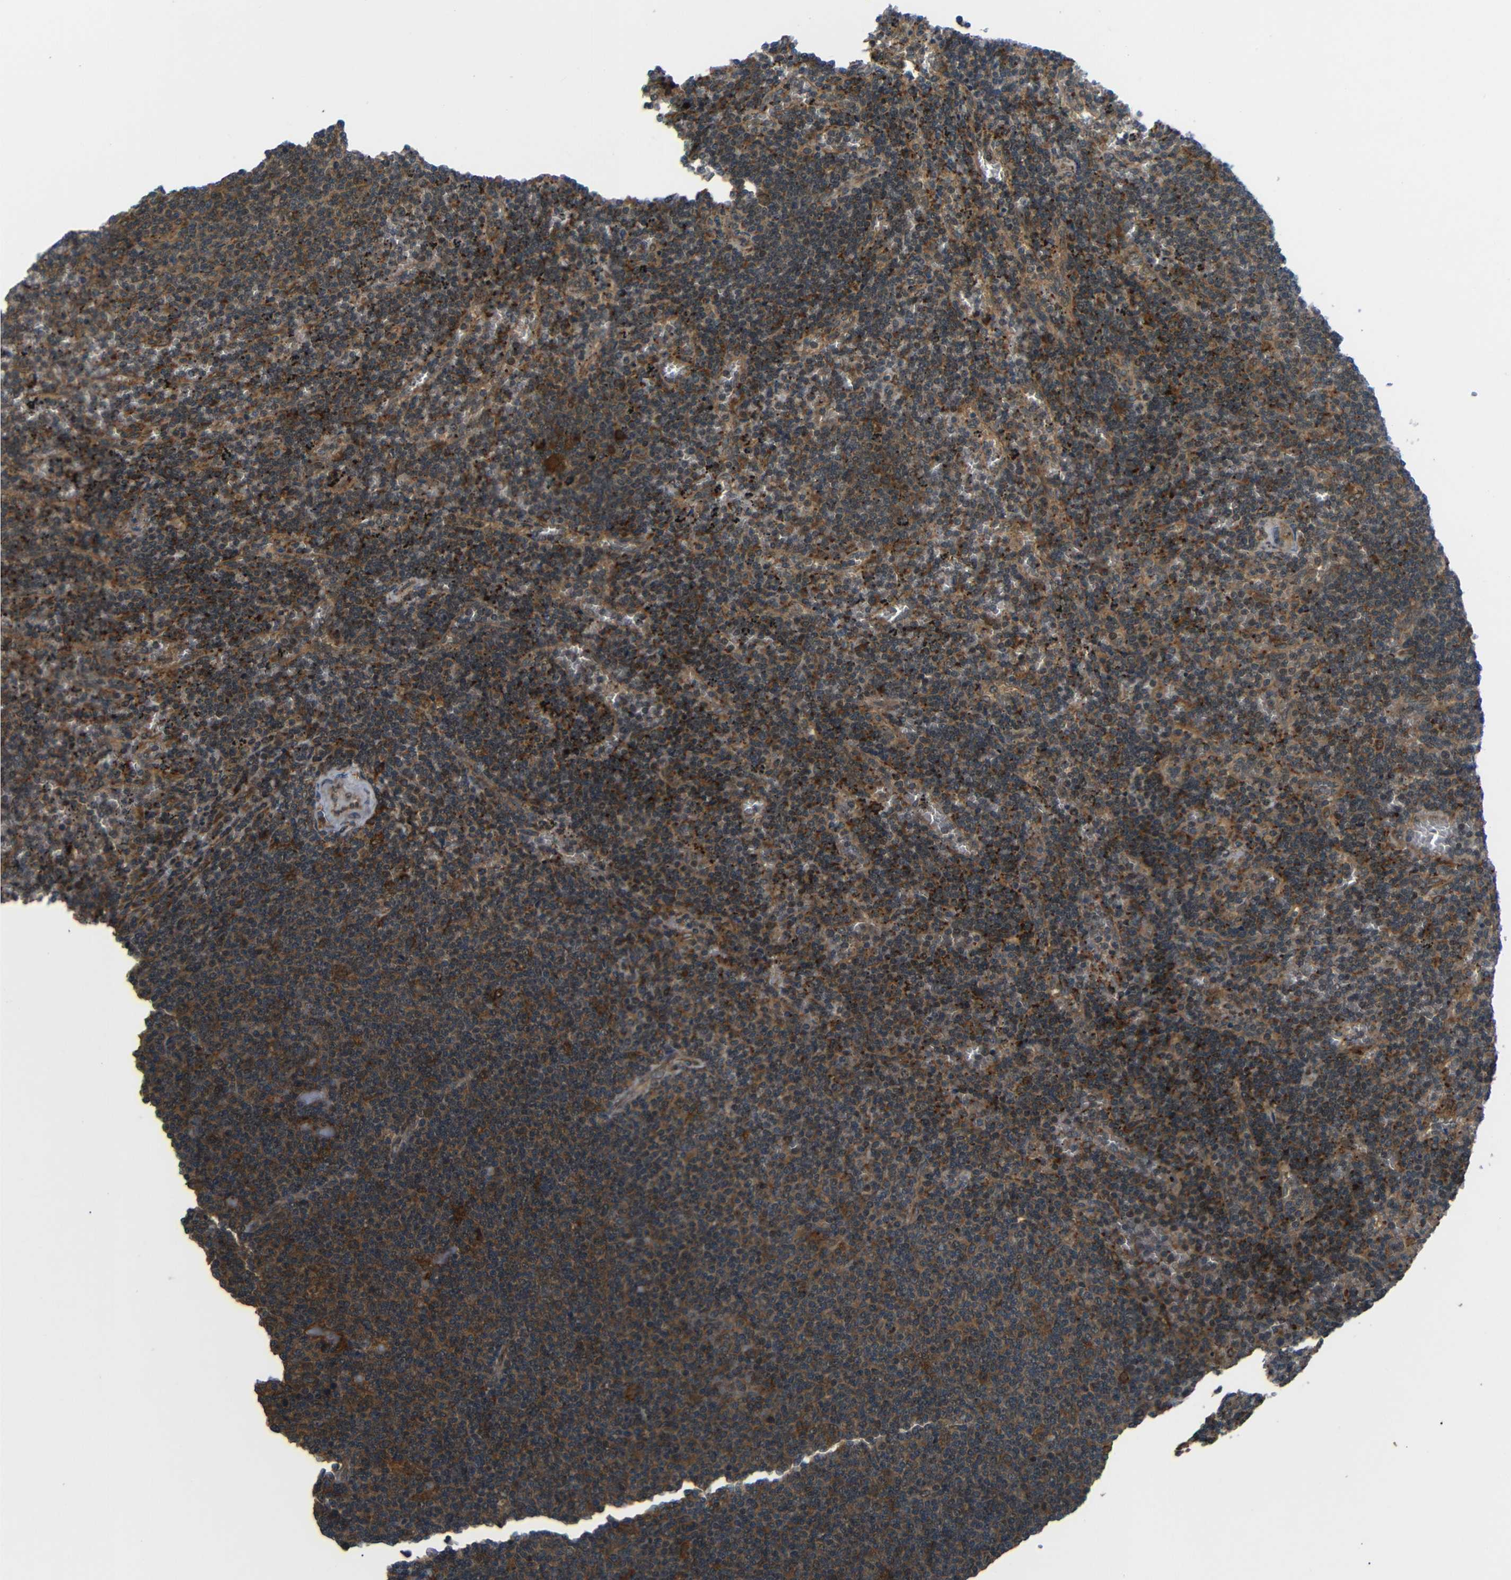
{"staining": {"intensity": "moderate", "quantity": ">75%", "location": "cytoplasmic/membranous"}, "tissue": "lymphoma", "cell_type": "Tumor cells", "image_type": "cancer", "snomed": [{"axis": "morphology", "description": "Malignant lymphoma, non-Hodgkin's type, Low grade"}, {"axis": "topography", "description": "Spleen"}], "caption": "Tumor cells display medium levels of moderate cytoplasmic/membranous staining in about >75% of cells in low-grade malignant lymphoma, non-Hodgkin's type.", "gene": "EPHB2", "patient": {"sex": "female", "age": 50}}